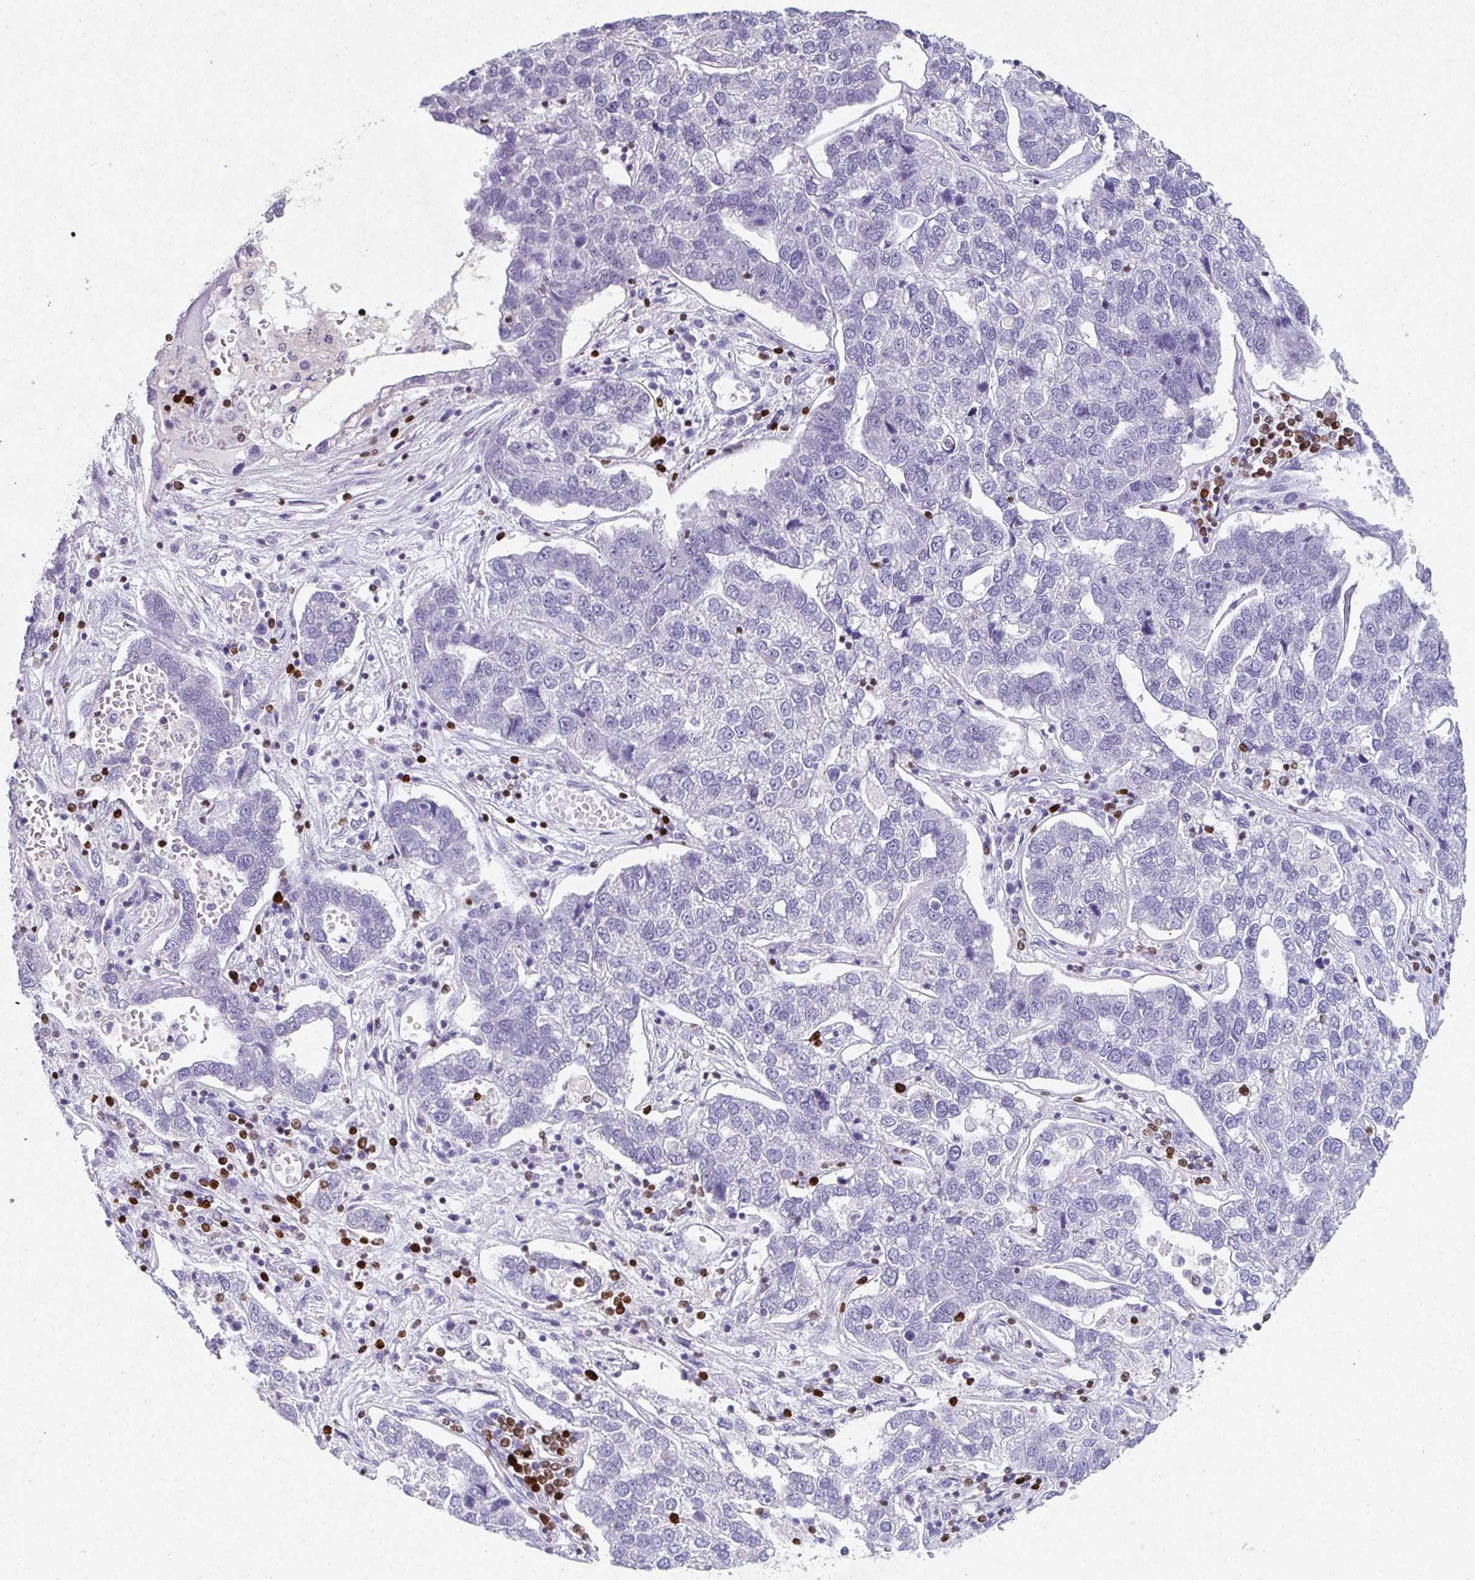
{"staining": {"intensity": "negative", "quantity": "none", "location": "none"}, "tissue": "pancreatic cancer", "cell_type": "Tumor cells", "image_type": "cancer", "snomed": [{"axis": "morphology", "description": "Adenocarcinoma, NOS"}, {"axis": "topography", "description": "Pancreas"}], "caption": "Pancreatic cancer stained for a protein using immunohistochemistry (IHC) reveals no staining tumor cells.", "gene": "SATB1", "patient": {"sex": "female", "age": 61}}